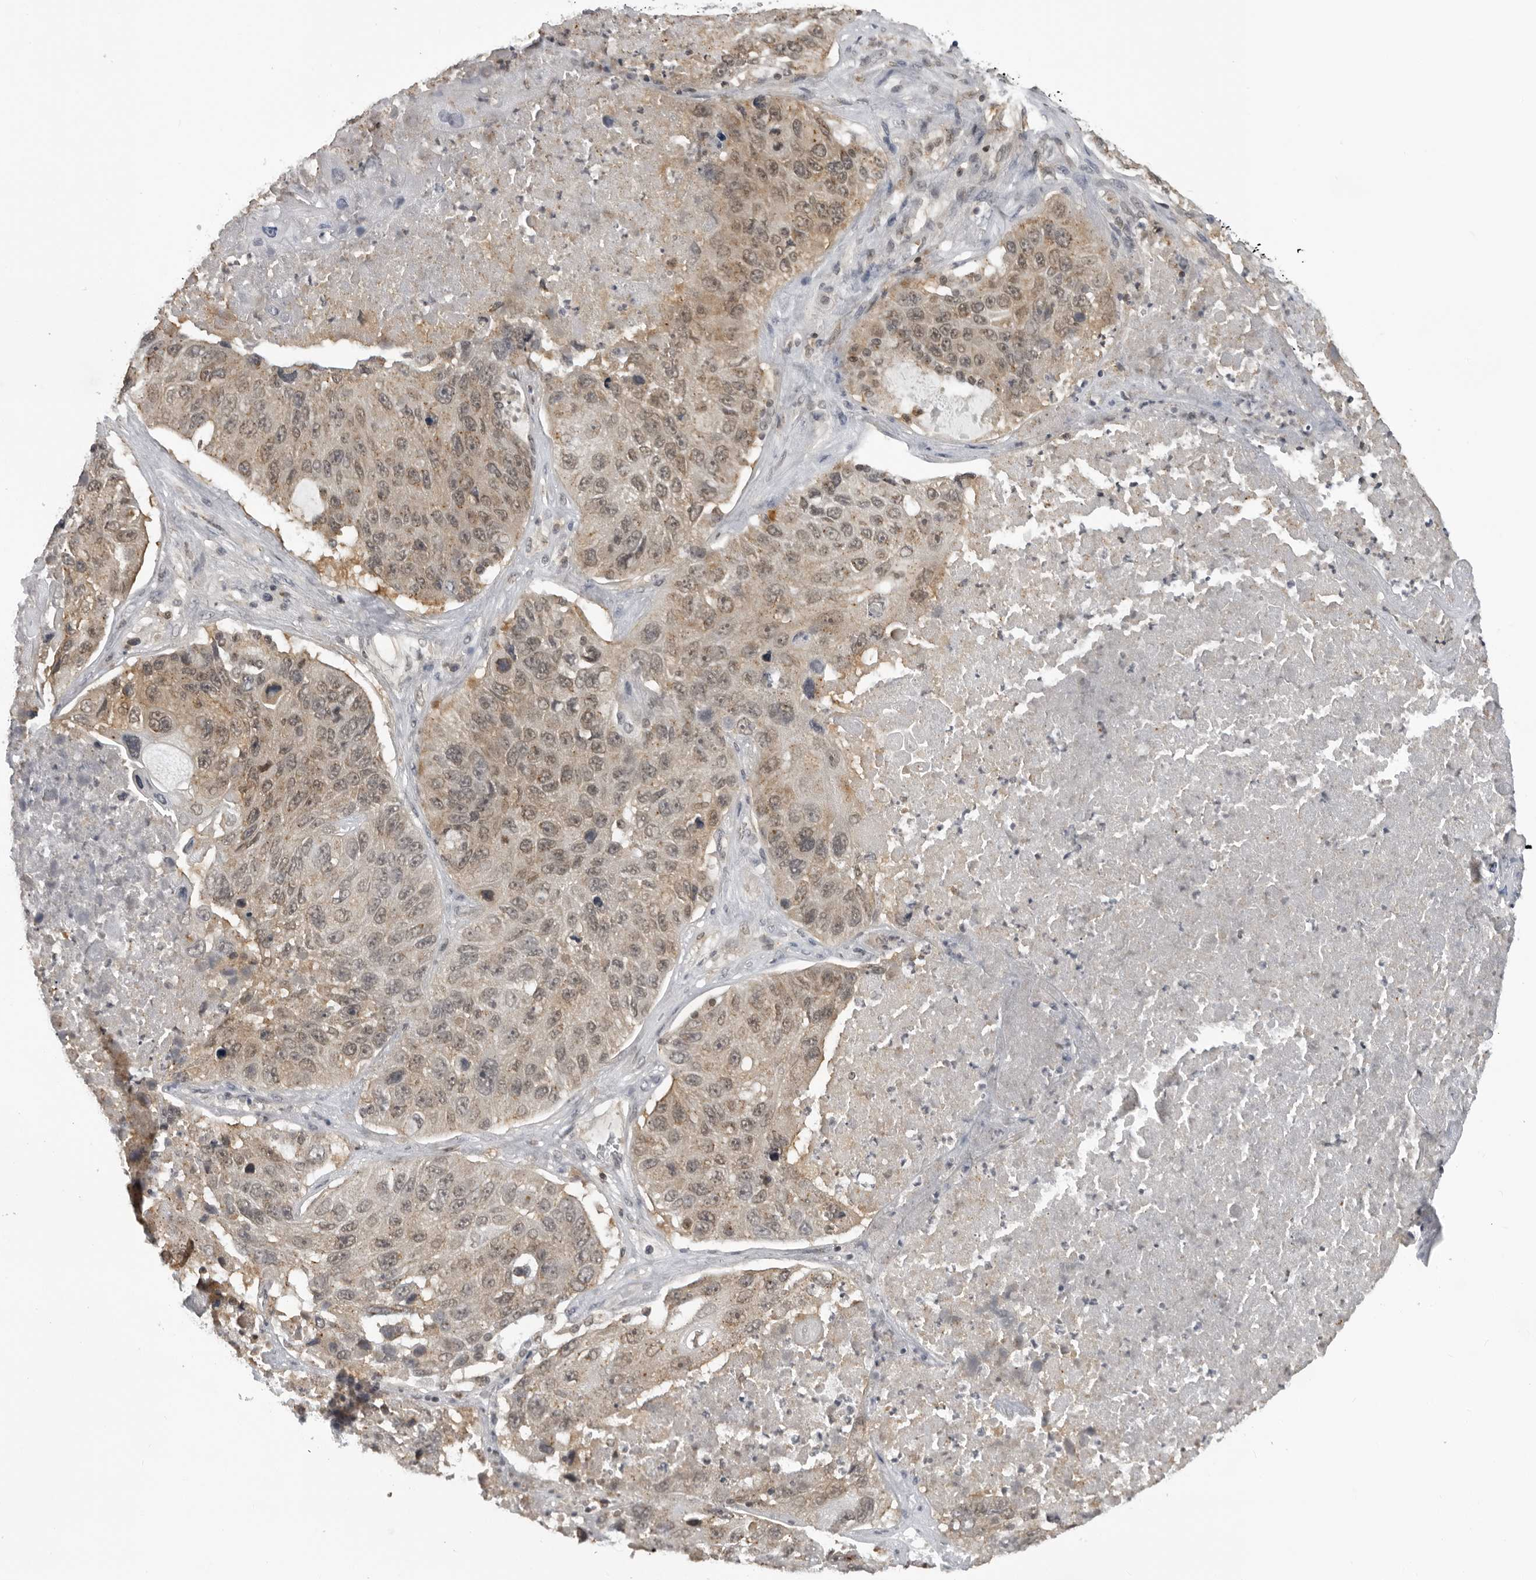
{"staining": {"intensity": "moderate", "quantity": ">75%", "location": "cytoplasmic/membranous,nuclear"}, "tissue": "lung cancer", "cell_type": "Tumor cells", "image_type": "cancer", "snomed": [{"axis": "morphology", "description": "Squamous cell carcinoma, NOS"}, {"axis": "topography", "description": "Lung"}], "caption": "There is medium levels of moderate cytoplasmic/membranous and nuclear positivity in tumor cells of lung squamous cell carcinoma, as demonstrated by immunohistochemical staining (brown color).", "gene": "PDCL3", "patient": {"sex": "male", "age": 61}}